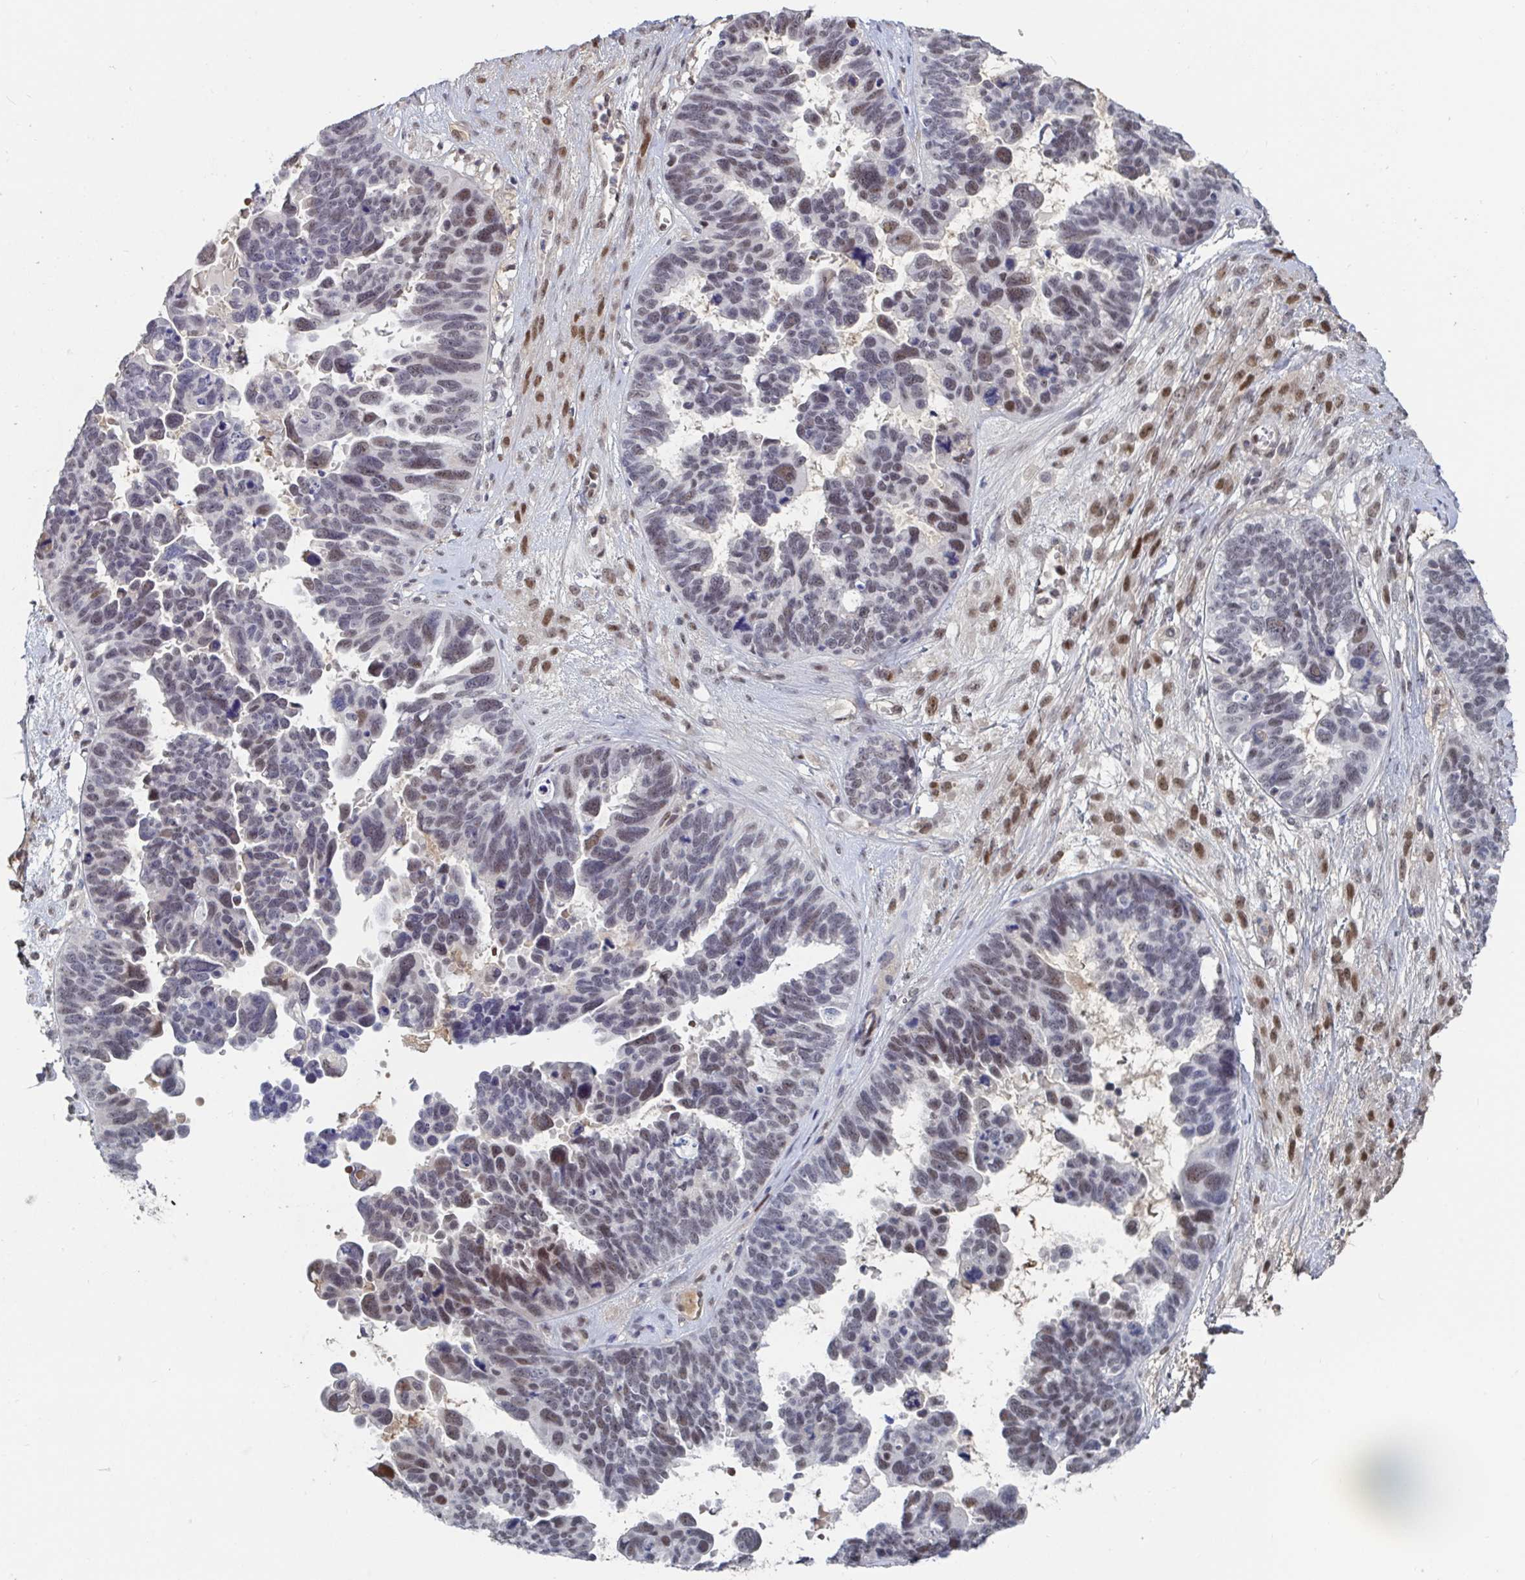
{"staining": {"intensity": "moderate", "quantity": "25%-75%", "location": "nuclear"}, "tissue": "ovarian cancer", "cell_type": "Tumor cells", "image_type": "cancer", "snomed": [{"axis": "morphology", "description": "Cystadenocarcinoma, serous, NOS"}, {"axis": "topography", "description": "Ovary"}], "caption": "Approximately 25%-75% of tumor cells in ovarian cancer (serous cystadenocarcinoma) demonstrate moderate nuclear protein staining as visualized by brown immunohistochemical staining.", "gene": "BCL7B", "patient": {"sex": "female", "age": 60}}